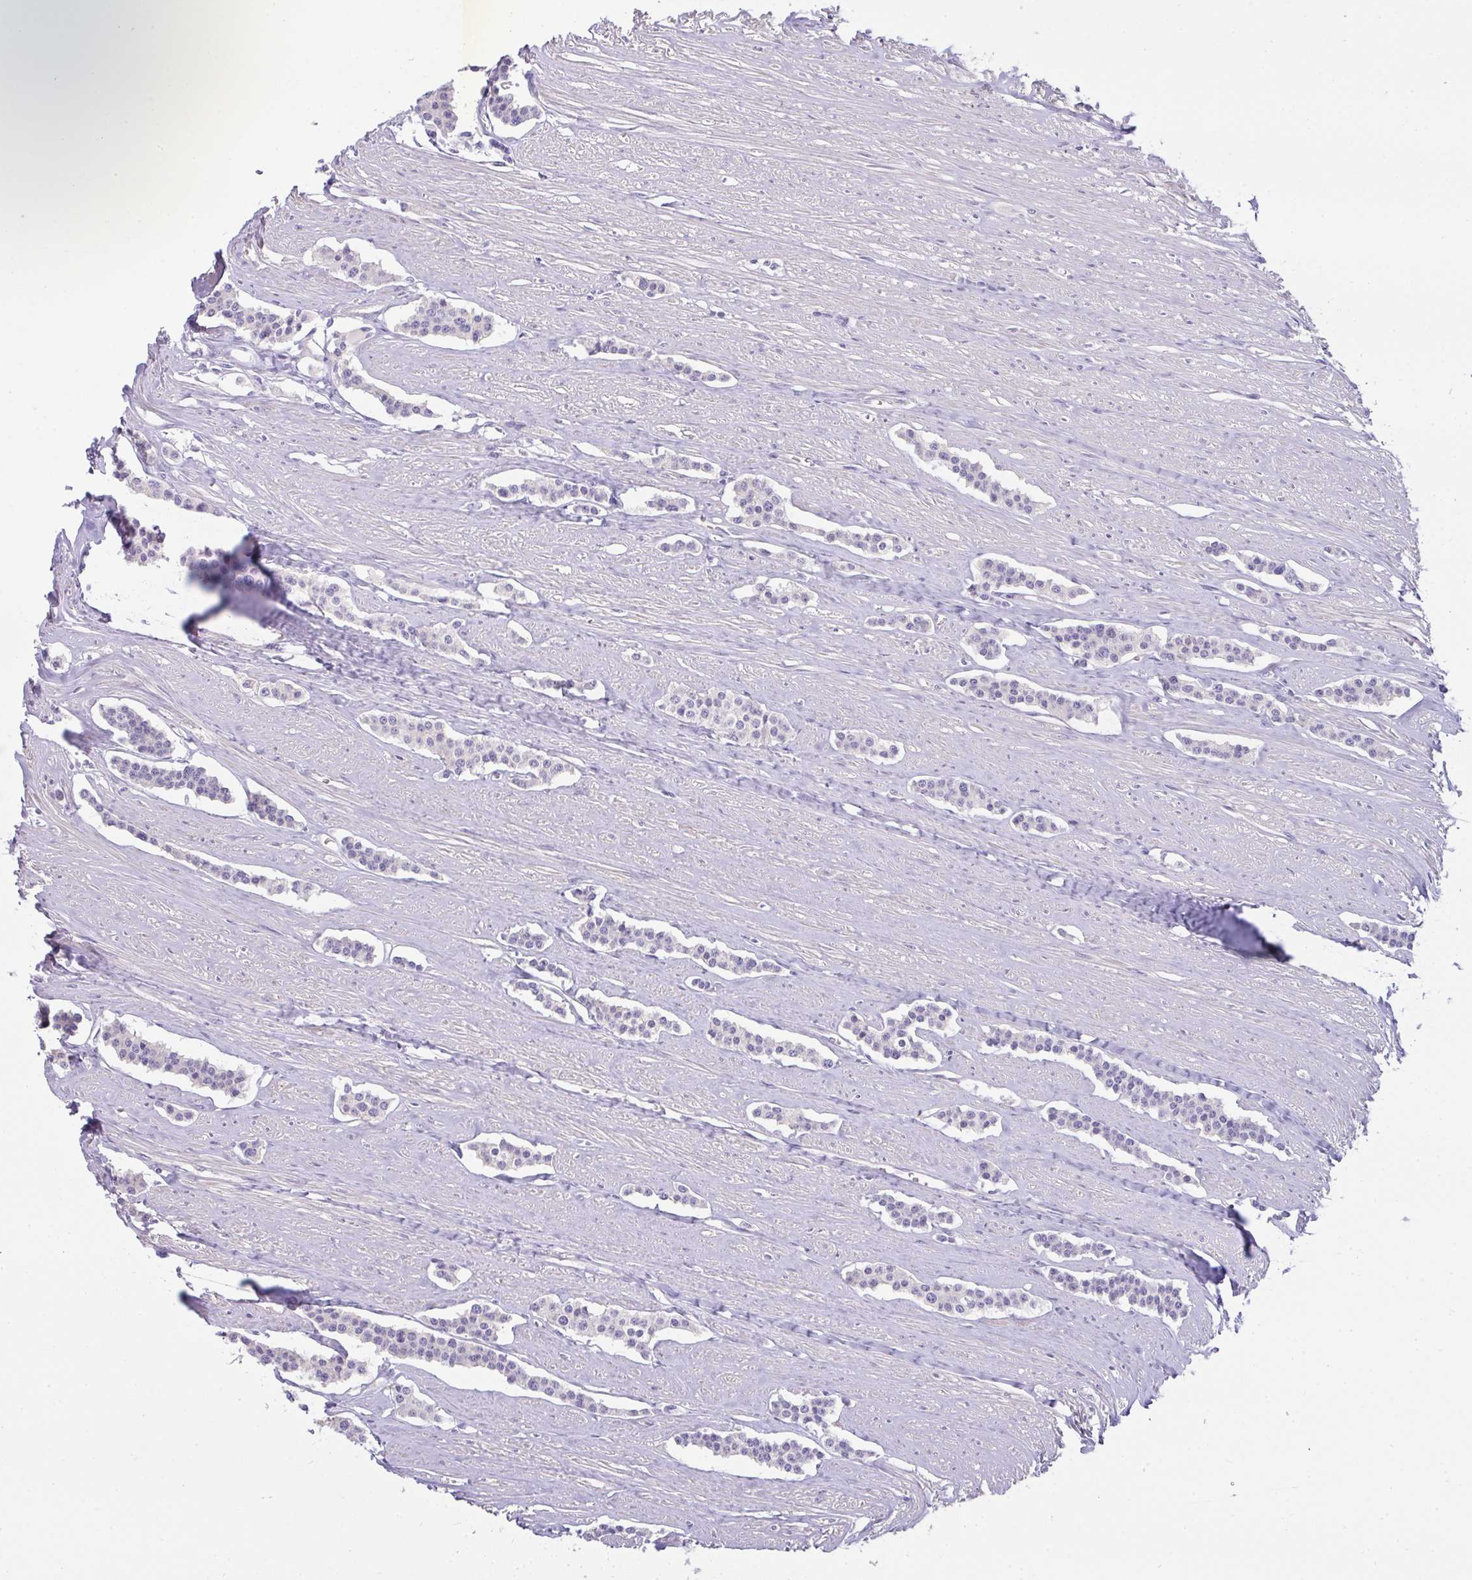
{"staining": {"intensity": "negative", "quantity": "none", "location": "none"}, "tissue": "carcinoid", "cell_type": "Tumor cells", "image_type": "cancer", "snomed": [{"axis": "morphology", "description": "Carcinoid, malignant, NOS"}, {"axis": "topography", "description": "Small intestine"}], "caption": "This is an immunohistochemistry image of human carcinoid (malignant). There is no positivity in tumor cells.", "gene": "FILIP1", "patient": {"sex": "male", "age": 60}}